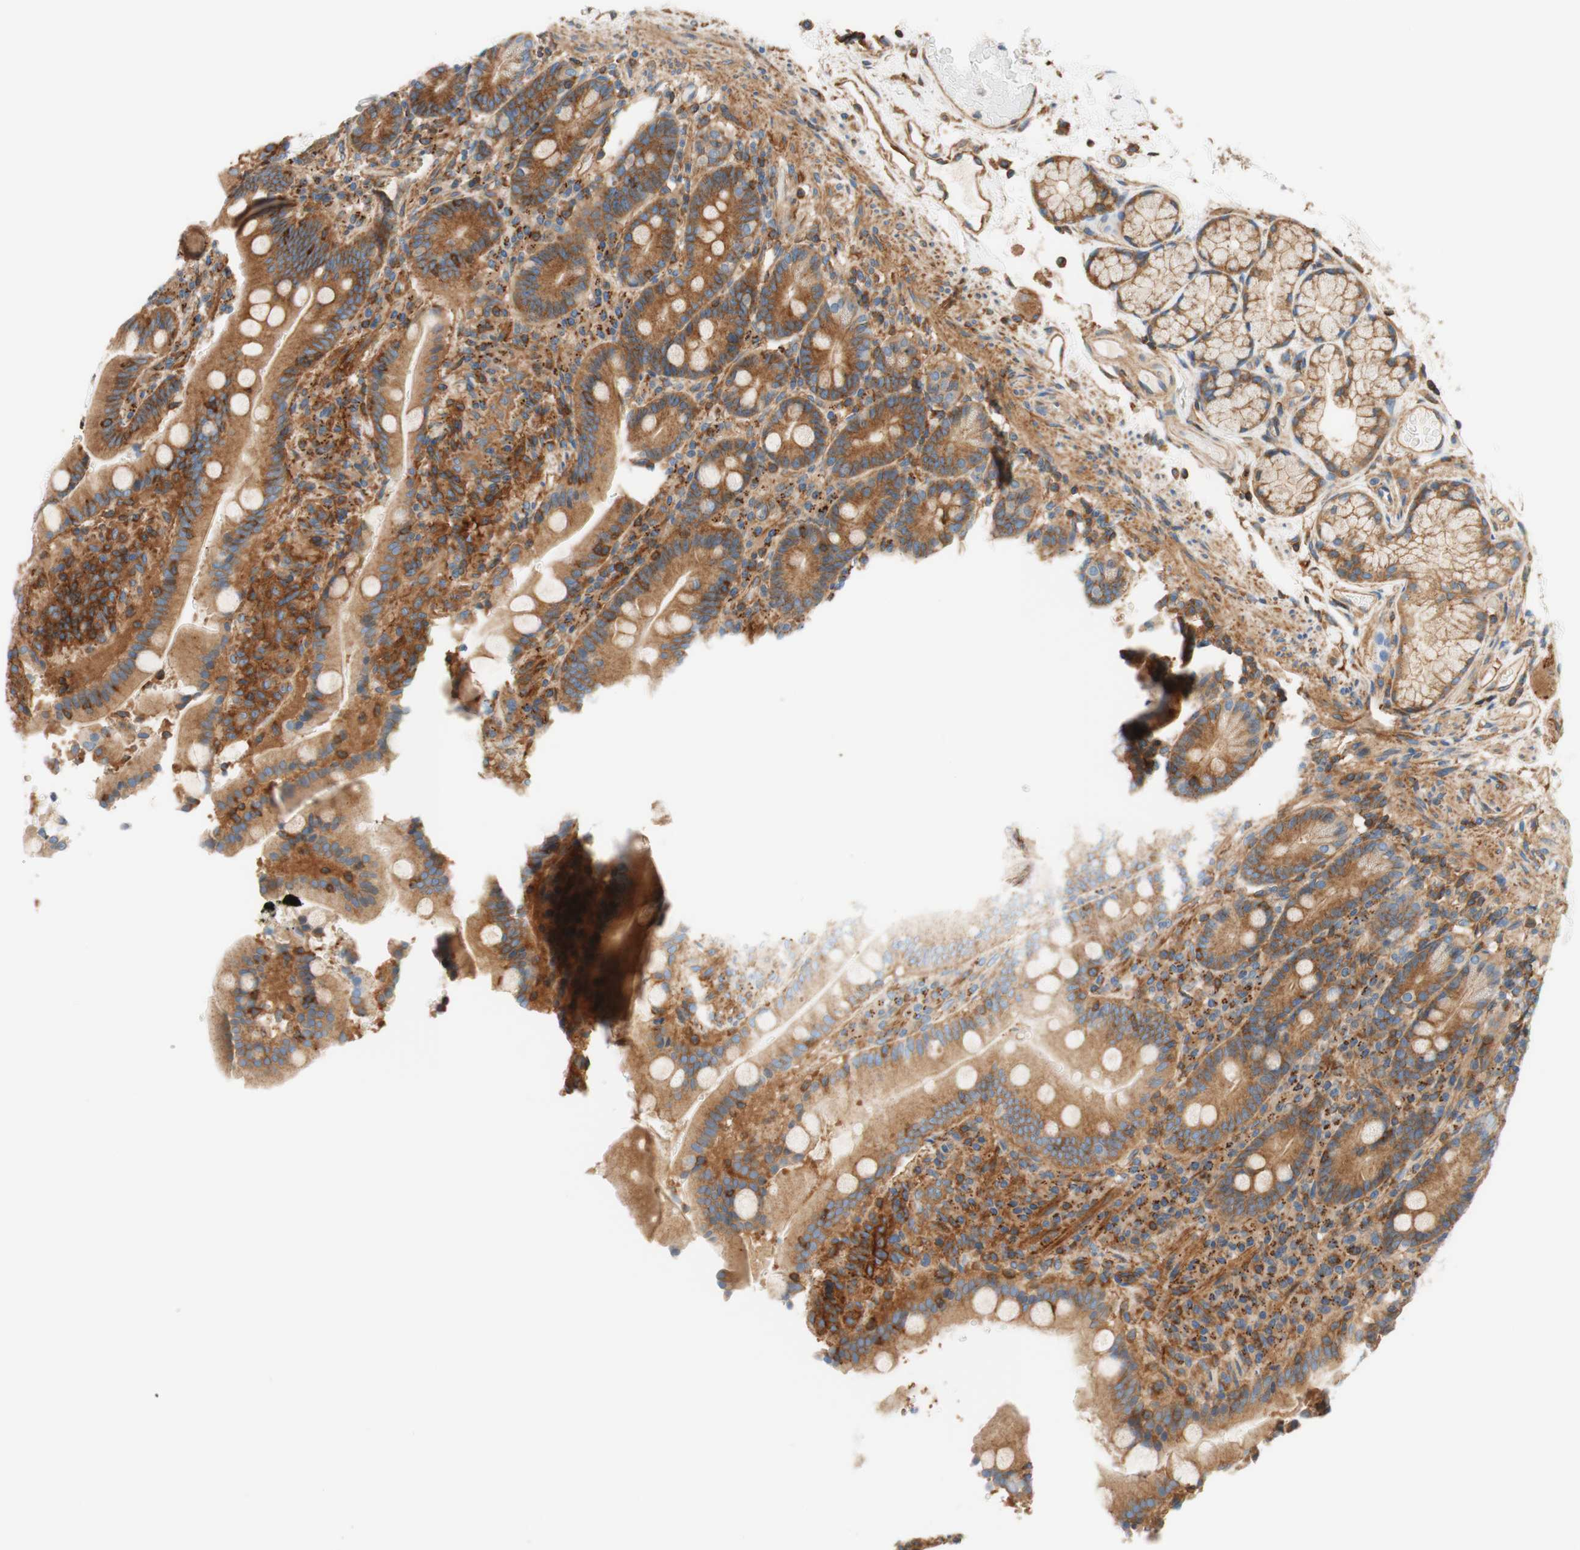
{"staining": {"intensity": "strong", "quantity": ">75%", "location": "cytoplasmic/membranous"}, "tissue": "duodenum", "cell_type": "Glandular cells", "image_type": "normal", "snomed": [{"axis": "morphology", "description": "Normal tissue, NOS"}, {"axis": "topography", "description": "Small intestine, NOS"}], "caption": "This histopathology image demonstrates immunohistochemistry (IHC) staining of normal duodenum, with high strong cytoplasmic/membranous positivity in about >75% of glandular cells.", "gene": "VPS26A", "patient": {"sex": "female", "age": 71}}